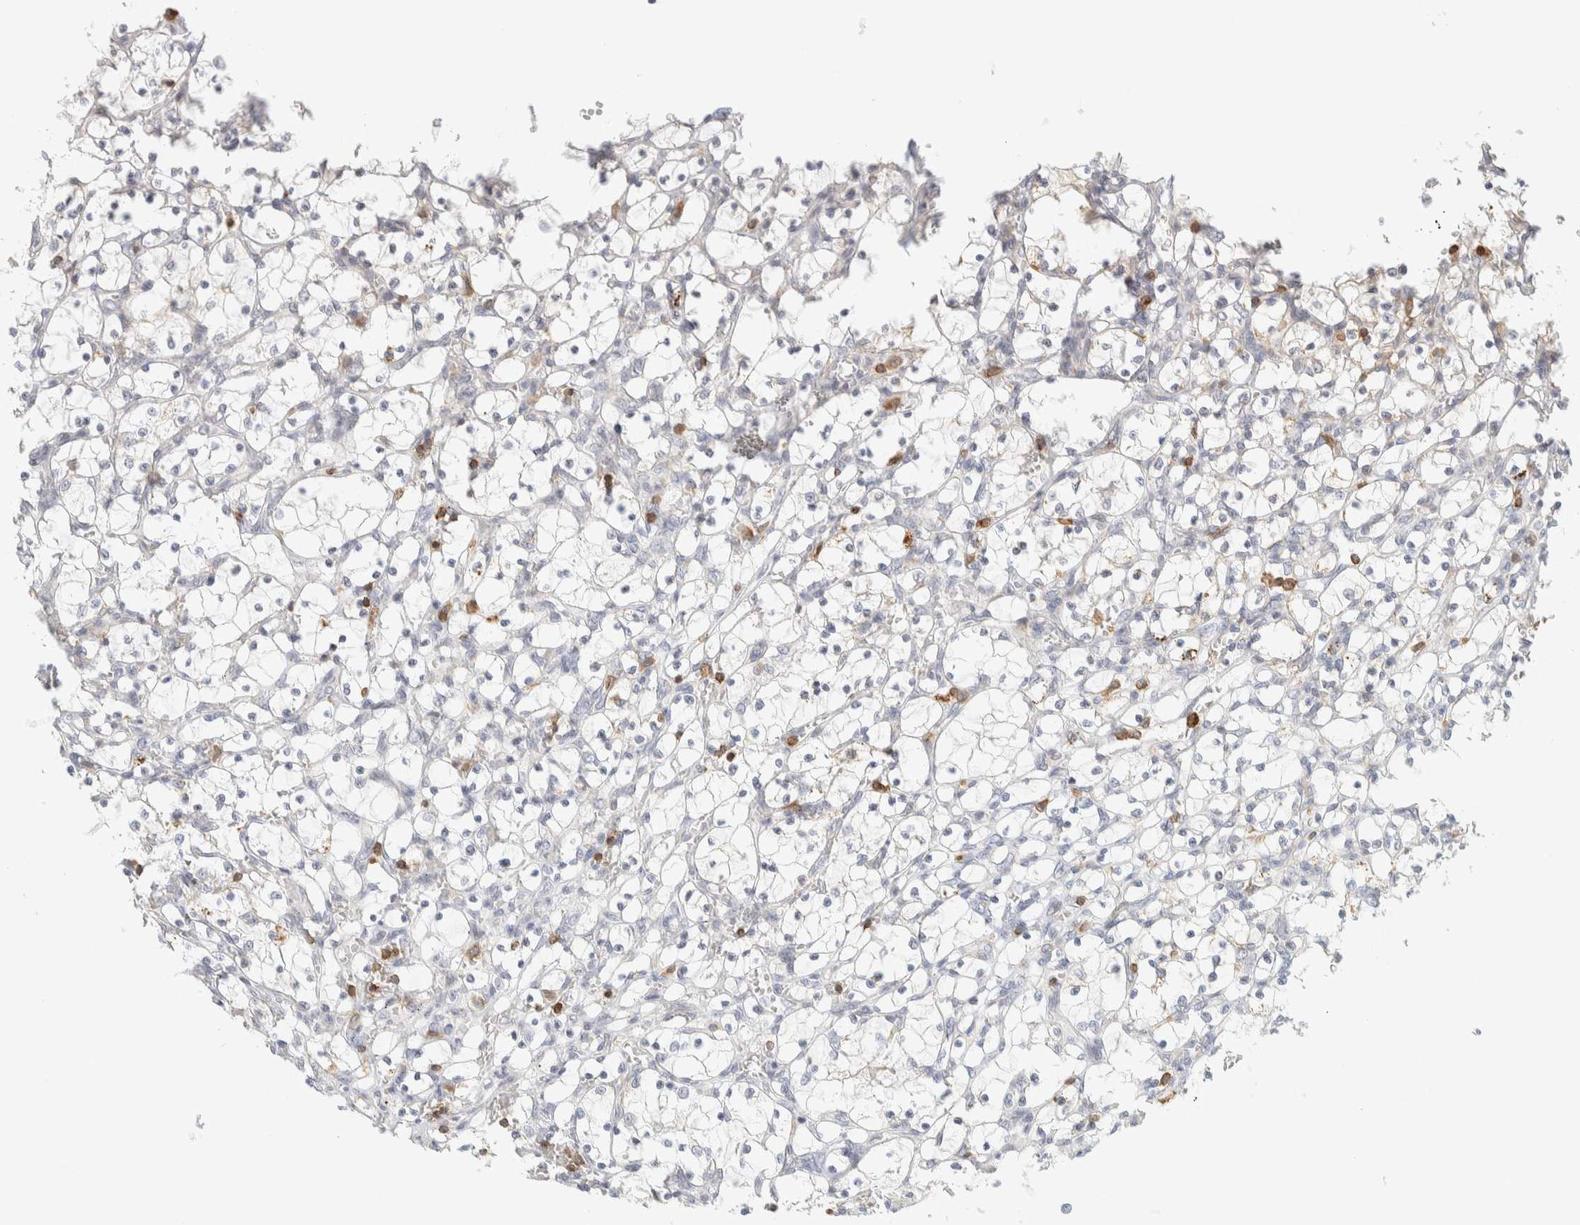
{"staining": {"intensity": "negative", "quantity": "none", "location": "none"}, "tissue": "renal cancer", "cell_type": "Tumor cells", "image_type": "cancer", "snomed": [{"axis": "morphology", "description": "Adenocarcinoma, NOS"}, {"axis": "topography", "description": "Kidney"}], "caption": "Immunohistochemistry (IHC) of adenocarcinoma (renal) shows no positivity in tumor cells. (DAB immunohistochemistry (IHC) with hematoxylin counter stain).", "gene": "RUNDC1", "patient": {"sex": "female", "age": 69}}